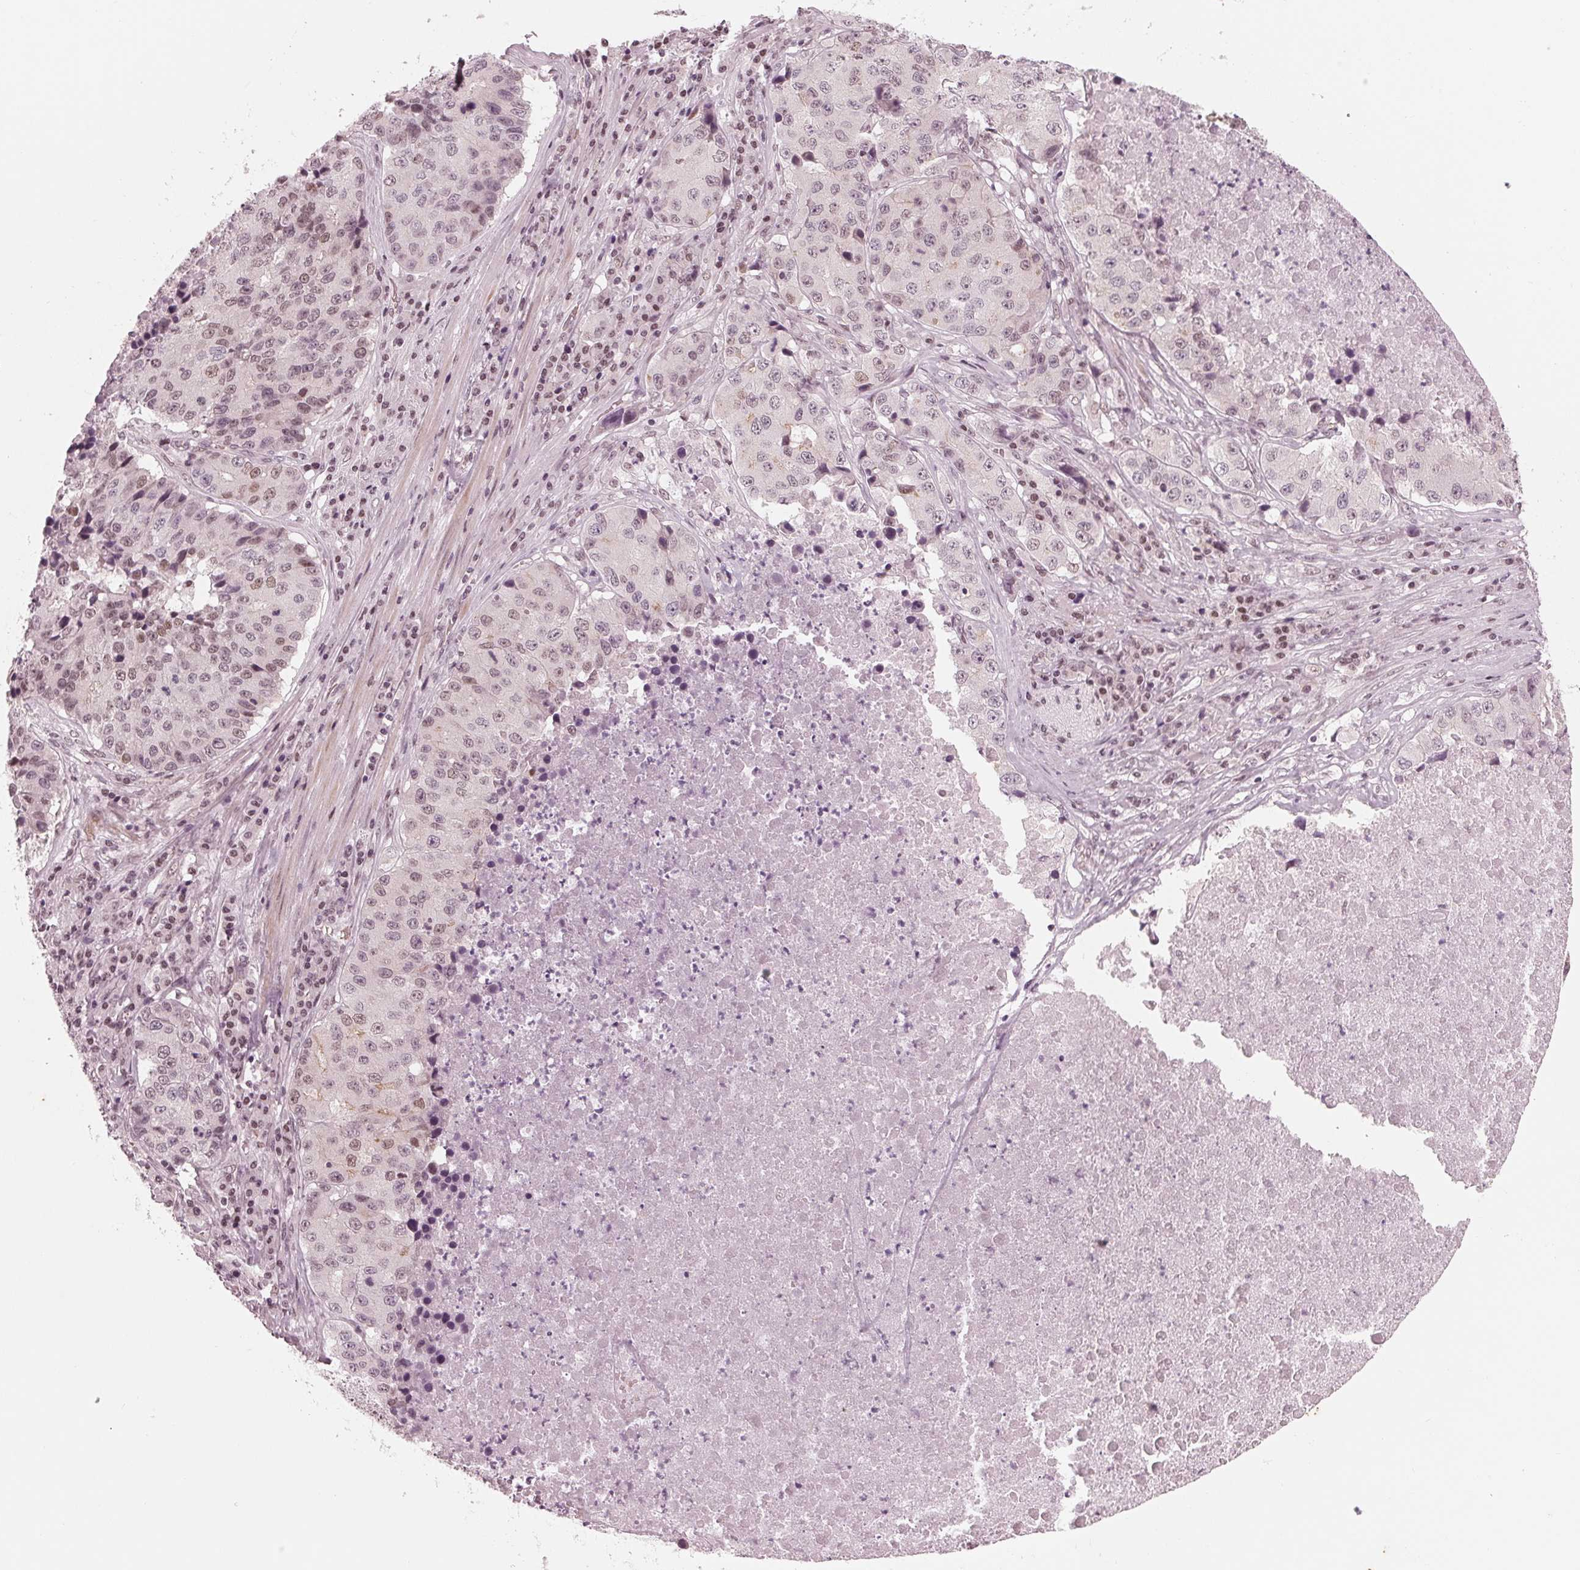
{"staining": {"intensity": "weak", "quantity": "<25%", "location": "nuclear"}, "tissue": "stomach cancer", "cell_type": "Tumor cells", "image_type": "cancer", "snomed": [{"axis": "morphology", "description": "Adenocarcinoma, NOS"}, {"axis": "topography", "description": "Stomach"}], "caption": "Tumor cells are negative for protein expression in human stomach cancer (adenocarcinoma).", "gene": "DNMT3L", "patient": {"sex": "male", "age": 71}}